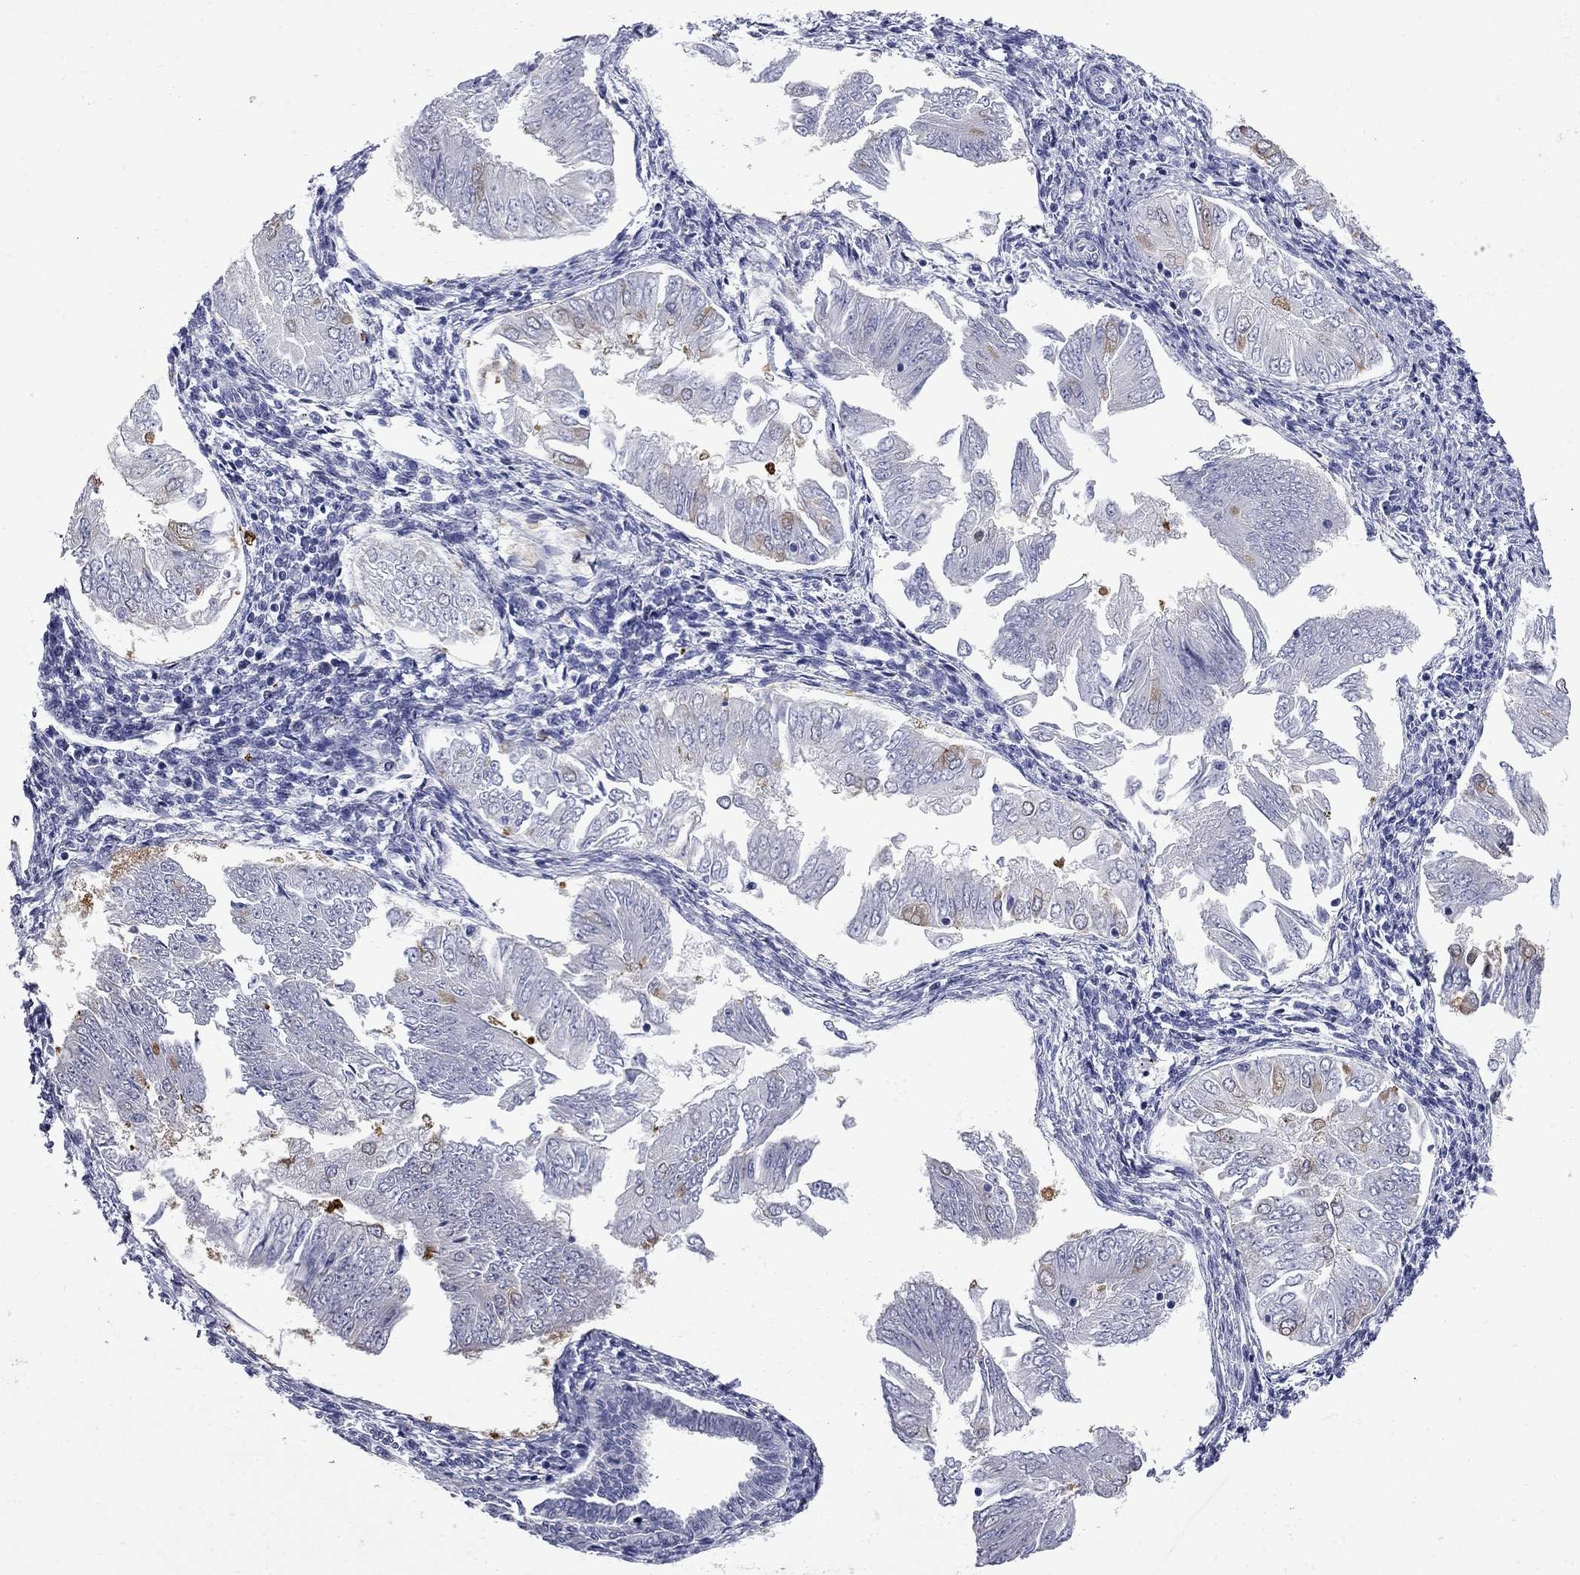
{"staining": {"intensity": "moderate", "quantity": "<25%", "location": "cytoplasmic/membranous"}, "tissue": "endometrial cancer", "cell_type": "Tumor cells", "image_type": "cancer", "snomed": [{"axis": "morphology", "description": "Adenocarcinoma, NOS"}, {"axis": "topography", "description": "Endometrium"}], "caption": "A photomicrograph showing moderate cytoplasmic/membranous staining in about <25% of tumor cells in endometrial adenocarcinoma, as visualized by brown immunohistochemical staining.", "gene": "GALNT8", "patient": {"sex": "female", "age": 53}}